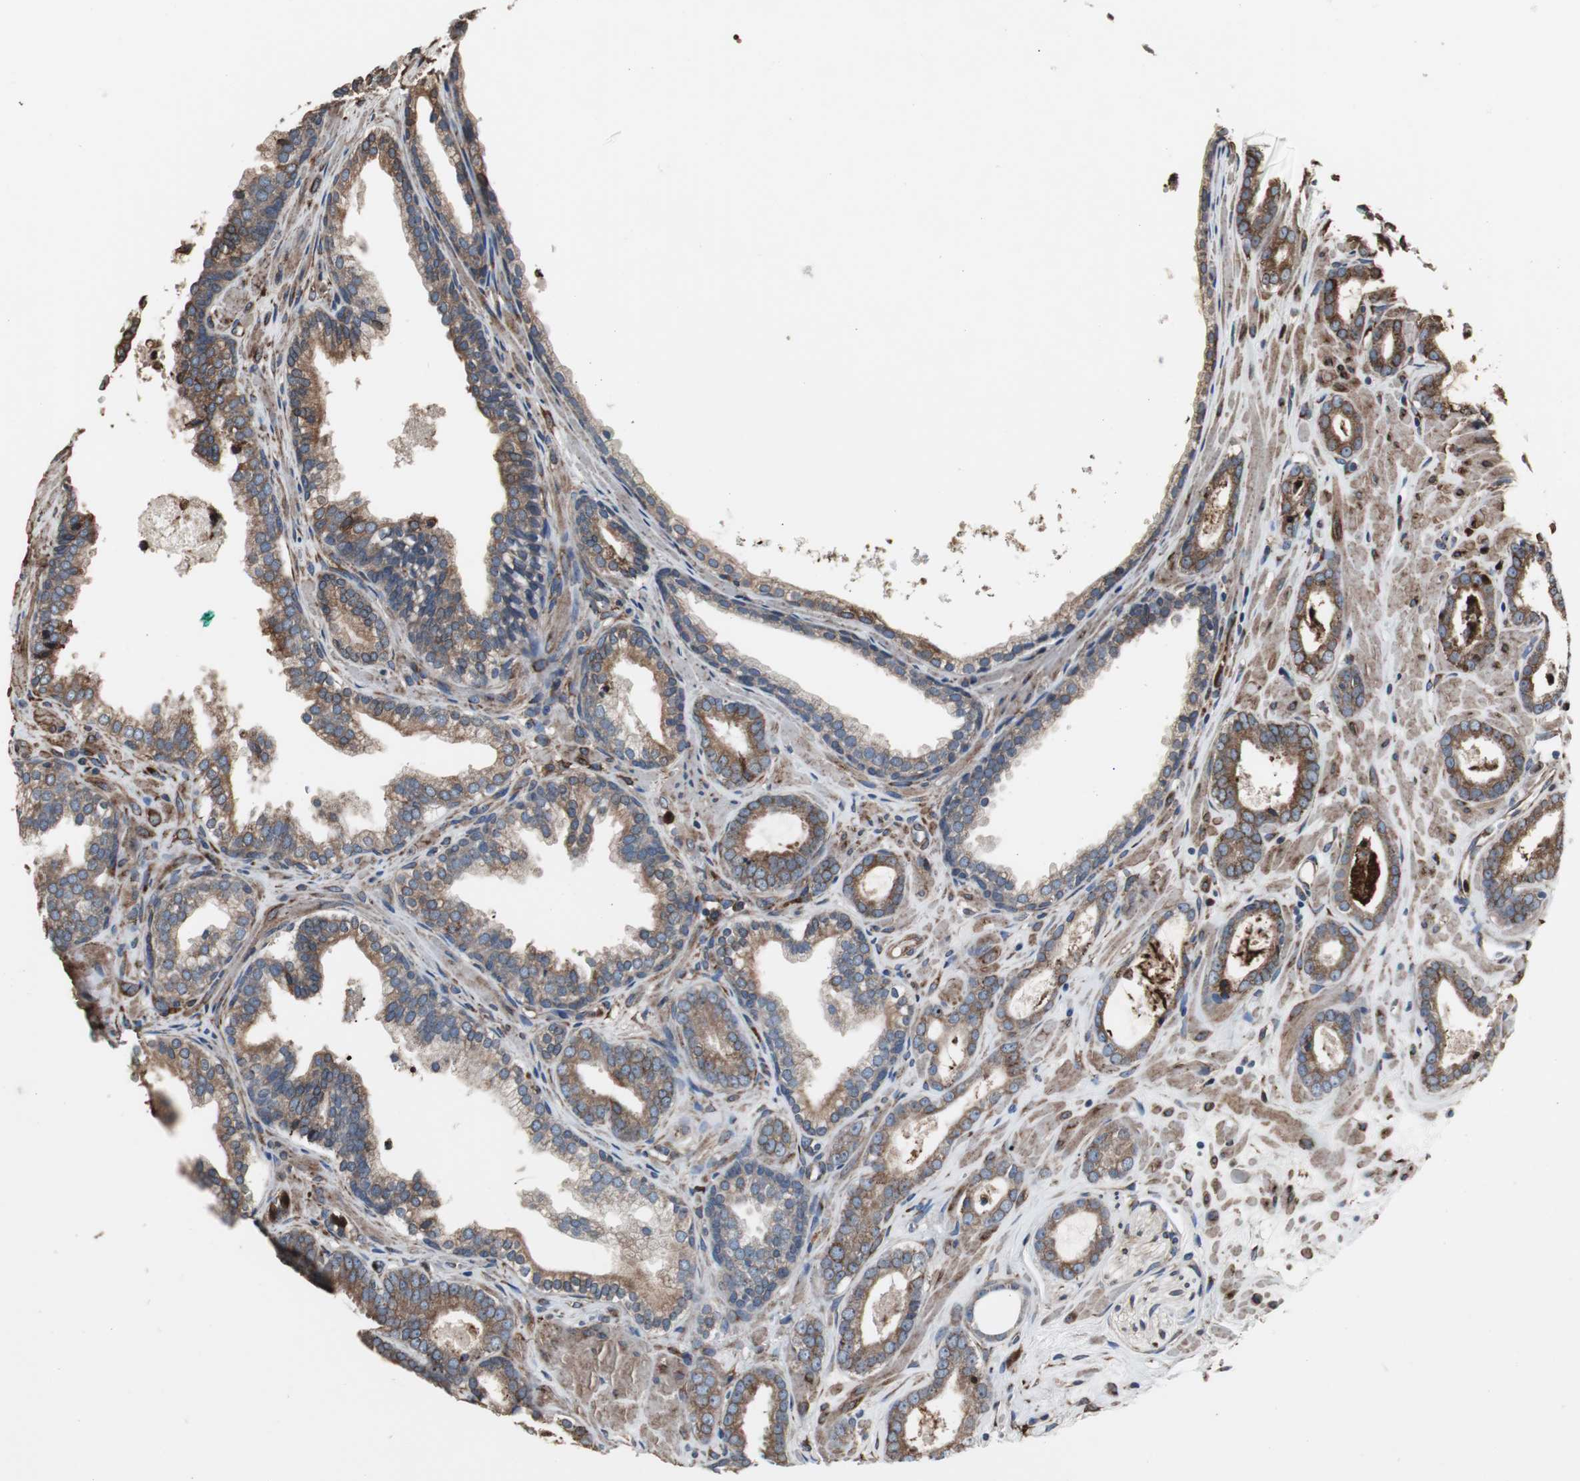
{"staining": {"intensity": "moderate", "quantity": ">75%", "location": "cytoplasmic/membranous"}, "tissue": "prostate cancer", "cell_type": "Tumor cells", "image_type": "cancer", "snomed": [{"axis": "morphology", "description": "Adenocarcinoma, Low grade"}, {"axis": "topography", "description": "Prostate"}], "caption": "Prostate cancer stained with a protein marker shows moderate staining in tumor cells.", "gene": "CALU", "patient": {"sex": "male", "age": 57}}